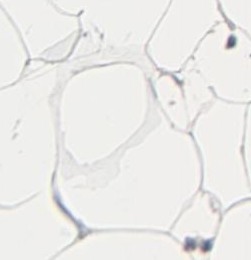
{"staining": {"intensity": "negative", "quantity": "none", "location": "none"}, "tissue": "adipose tissue", "cell_type": "Adipocytes", "image_type": "normal", "snomed": [{"axis": "morphology", "description": "Normal tissue, NOS"}, {"axis": "morphology", "description": "Duct carcinoma"}, {"axis": "topography", "description": "Breast"}, {"axis": "topography", "description": "Adipose tissue"}], "caption": "This is a image of immunohistochemistry staining of benign adipose tissue, which shows no staining in adipocytes. (DAB (3,3'-diaminobenzidine) IHC, high magnification).", "gene": "LCK", "patient": {"sex": "female", "age": 37}}